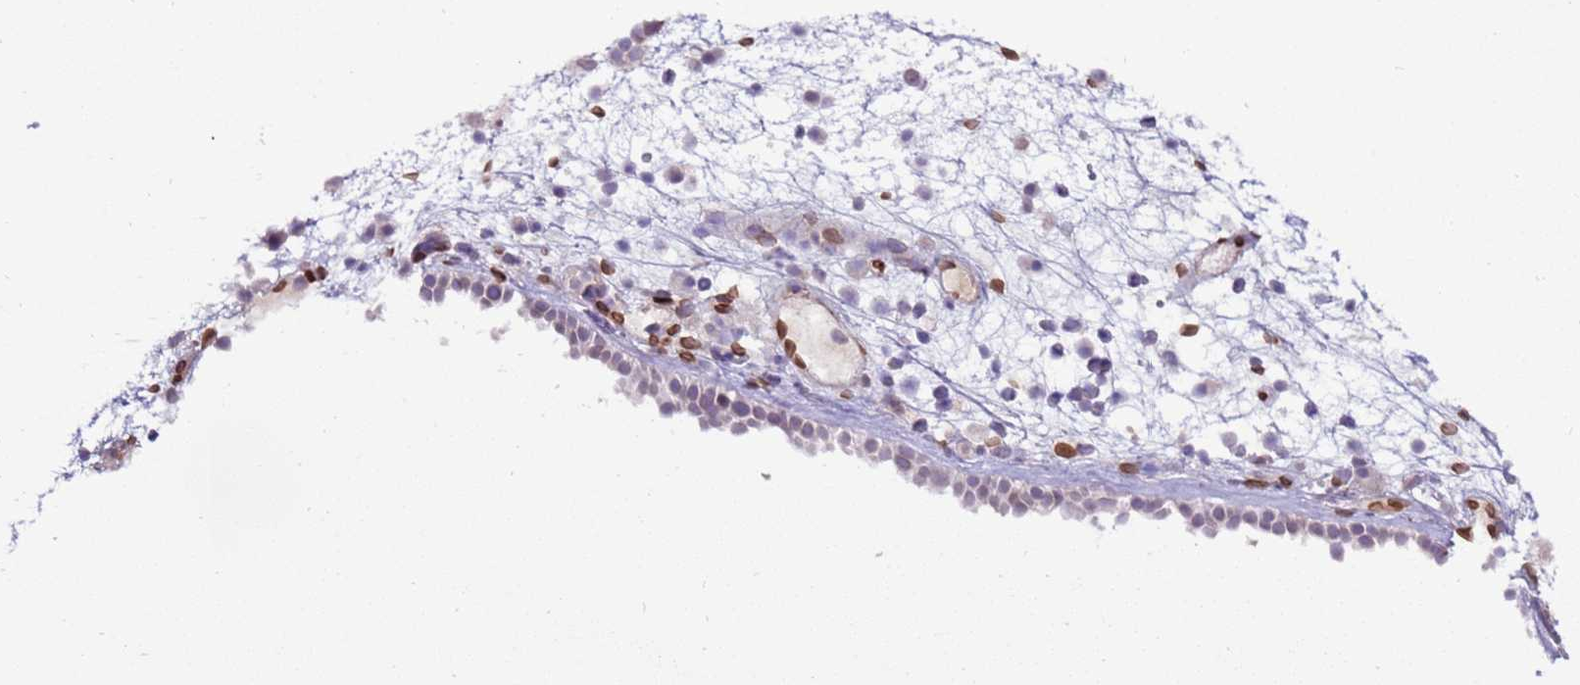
{"staining": {"intensity": "negative", "quantity": "none", "location": "none"}, "tissue": "nasopharynx", "cell_type": "Respiratory epithelial cells", "image_type": "normal", "snomed": [{"axis": "morphology", "description": "Normal tissue, NOS"}, {"axis": "morphology", "description": "Inflammation, NOS"}, {"axis": "morphology", "description": "Malignant melanoma, Metastatic site"}, {"axis": "topography", "description": "Nasopharynx"}], "caption": "Benign nasopharynx was stained to show a protein in brown. There is no significant expression in respiratory epithelial cells. (Brightfield microscopy of DAB immunohistochemistry at high magnification).", "gene": "TMEM47", "patient": {"sex": "male", "age": 70}}